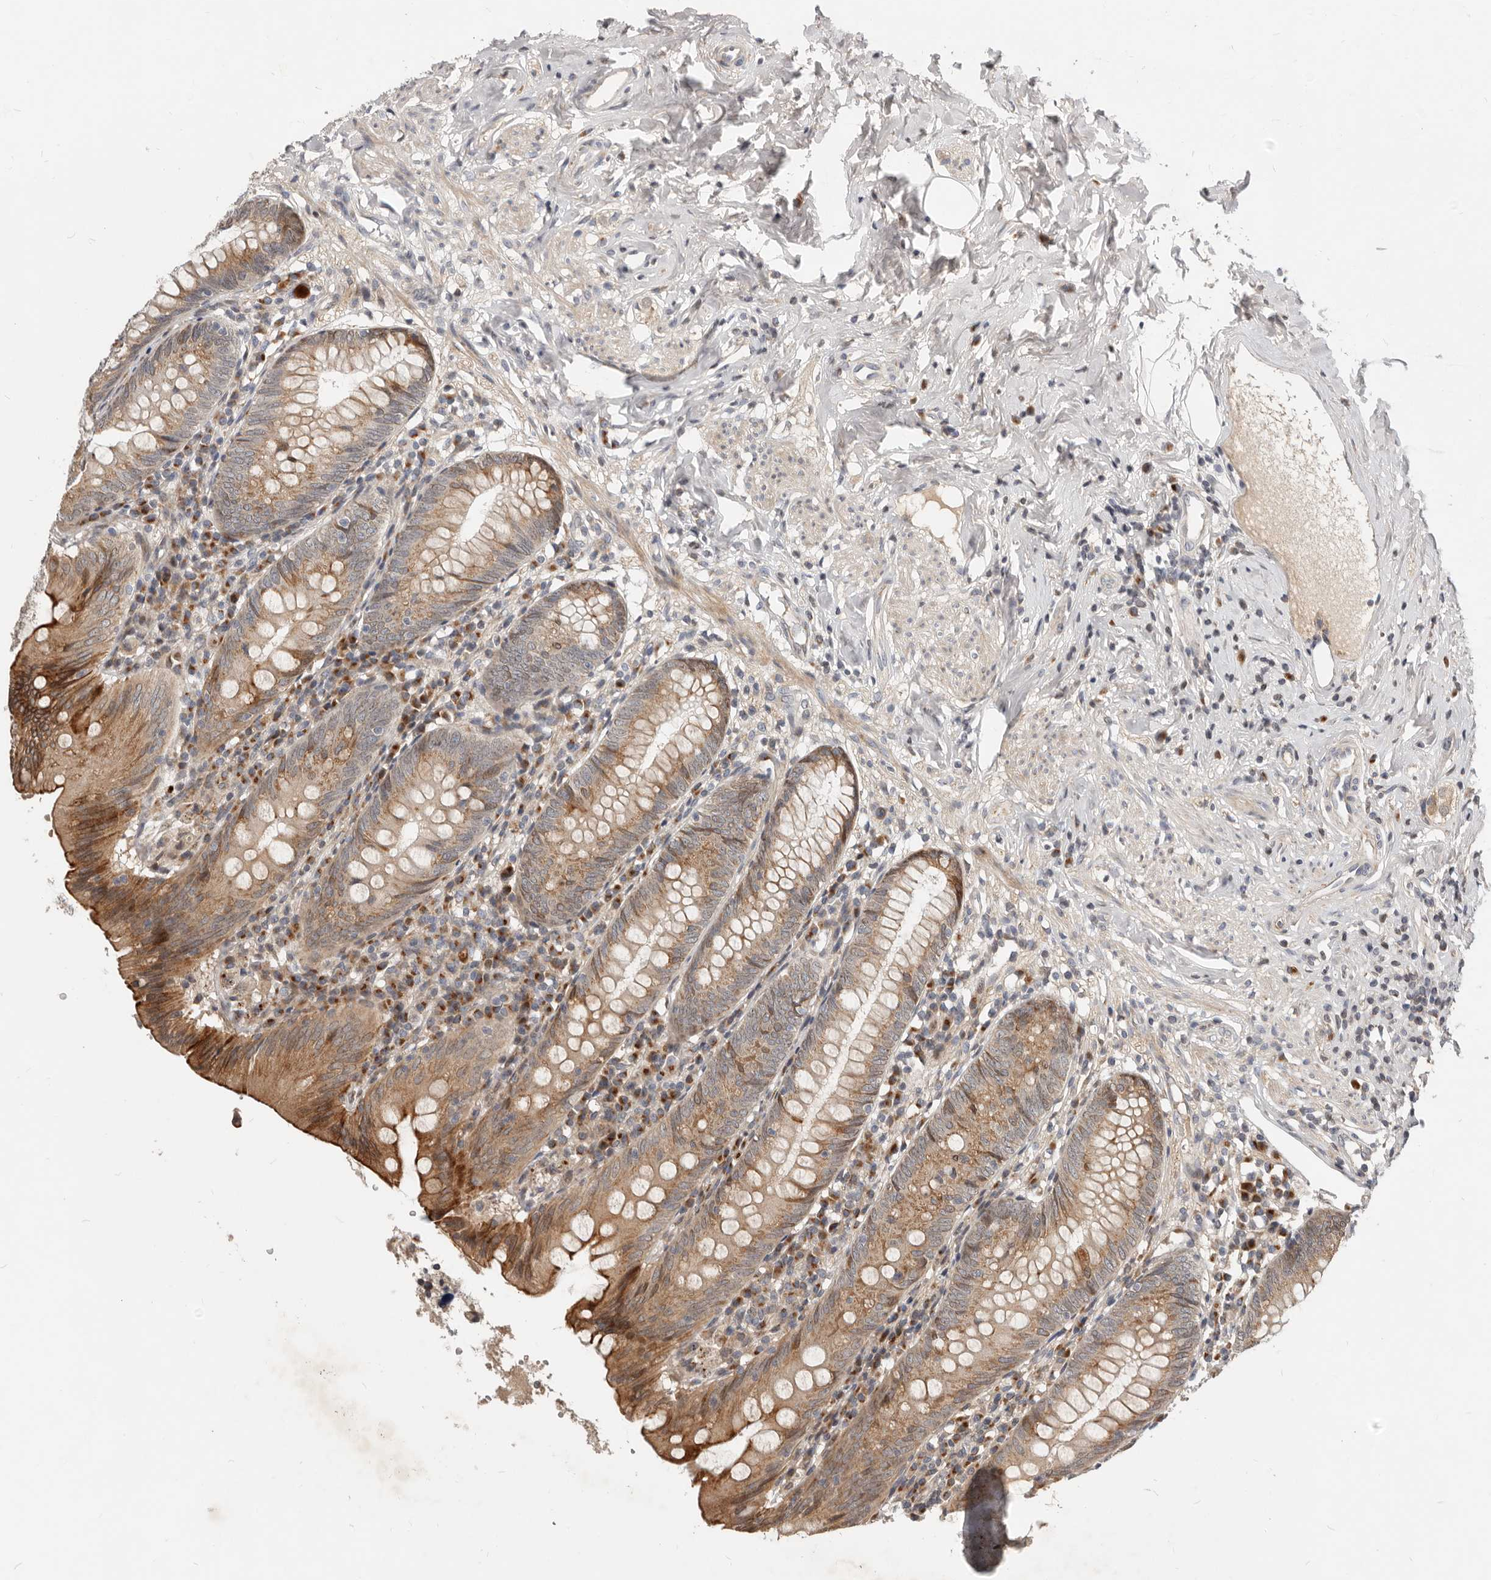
{"staining": {"intensity": "moderate", "quantity": "25%-75%", "location": "cytoplasmic/membranous"}, "tissue": "appendix", "cell_type": "Glandular cells", "image_type": "normal", "snomed": [{"axis": "morphology", "description": "Normal tissue, NOS"}, {"axis": "topography", "description": "Appendix"}], "caption": "A photomicrograph showing moderate cytoplasmic/membranous positivity in approximately 25%-75% of glandular cells in benign appendix, as visualized by brown immunohistochemical staining.", "gene": "NPY4R2", "patient": {"sex": "female", "age": 54}}